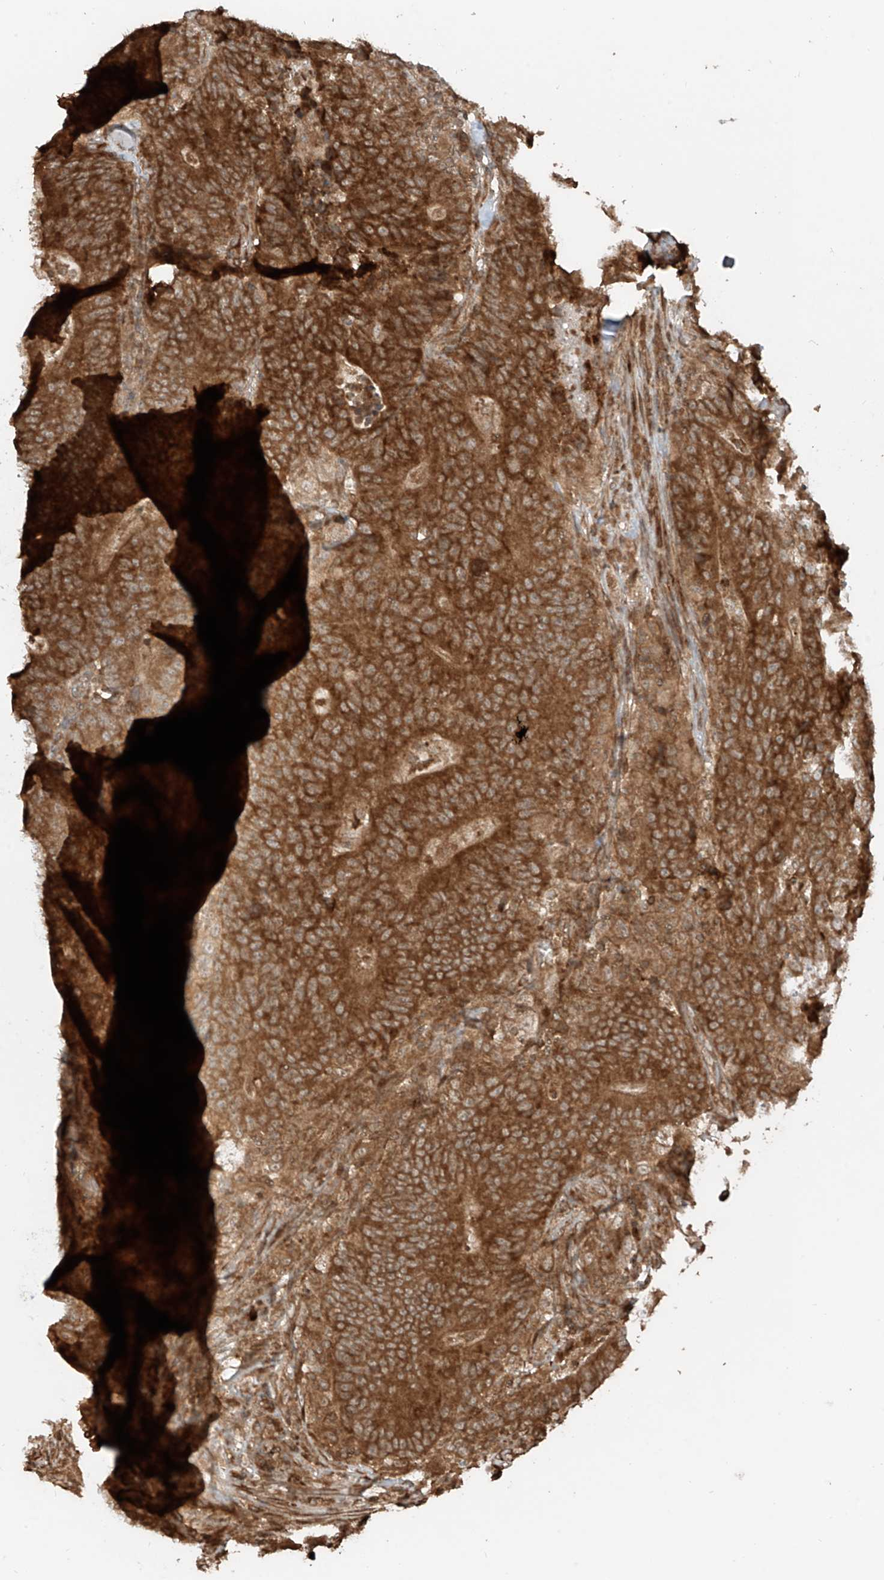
{"staining": {"intensity": "strong", "quantity": ">75%", "location": "cytoplasmic/membranous"}, "tissue": "colorectal cancer", "cell_type": "Tumor cells", "image_type": "cancer", "snomed": [{"axis": "morphology", "description": "Normal tissue, NOS"}, {"axis": "morphology", "description": "Adenocarcinoma, NOS"}, {"axis": "topography", "description": "Colon"}], "caption": "Immunohistochemical staining of human colorectal cancer (adenocarcinoma) shows high levels of strong cytoplasmic/membranous protein positivity in about >75% of tumor cells.", "gene": "ANKZF1", "patient": {"sex": "female", "age": 75}}